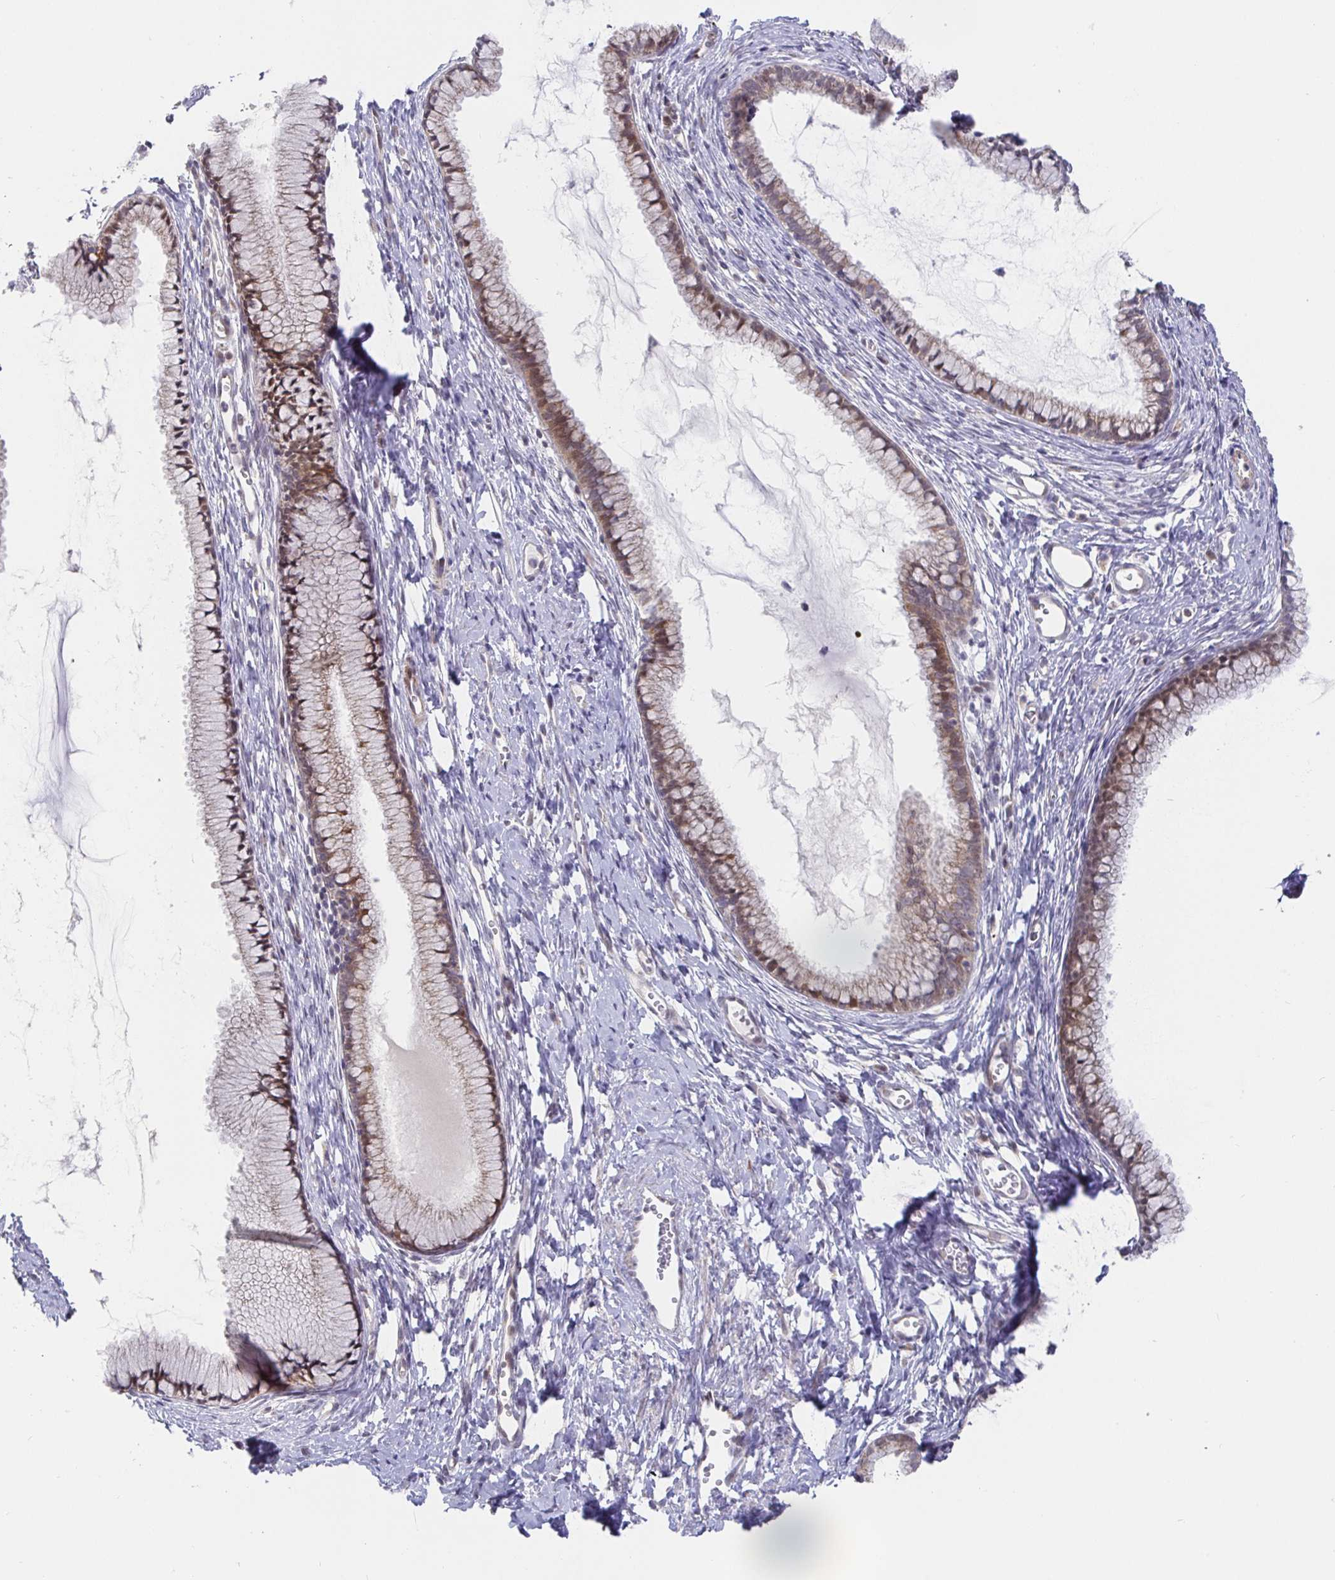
{"staining": {"intensity": "weak", "quantity": "25%-75%", "location": "cytoplasmic/membranous"}, "tissue": "cervix", "cell_type": "Glandular cells", "image_type": "normal", "snomed": [{"axis": "morphology", "description": "Normal tissue, NOS"}, {"axis": "topography", "description": "Cervix"}], "caption": "A brown stain highlights weak cytoplasmic/membranous staining of a protein in glandular cells of benign human cervix. (DAB IHC with brightfield microscopy, high magnification).", "gene": "CIT", "patient": {"sex": "female", "age": 40}}